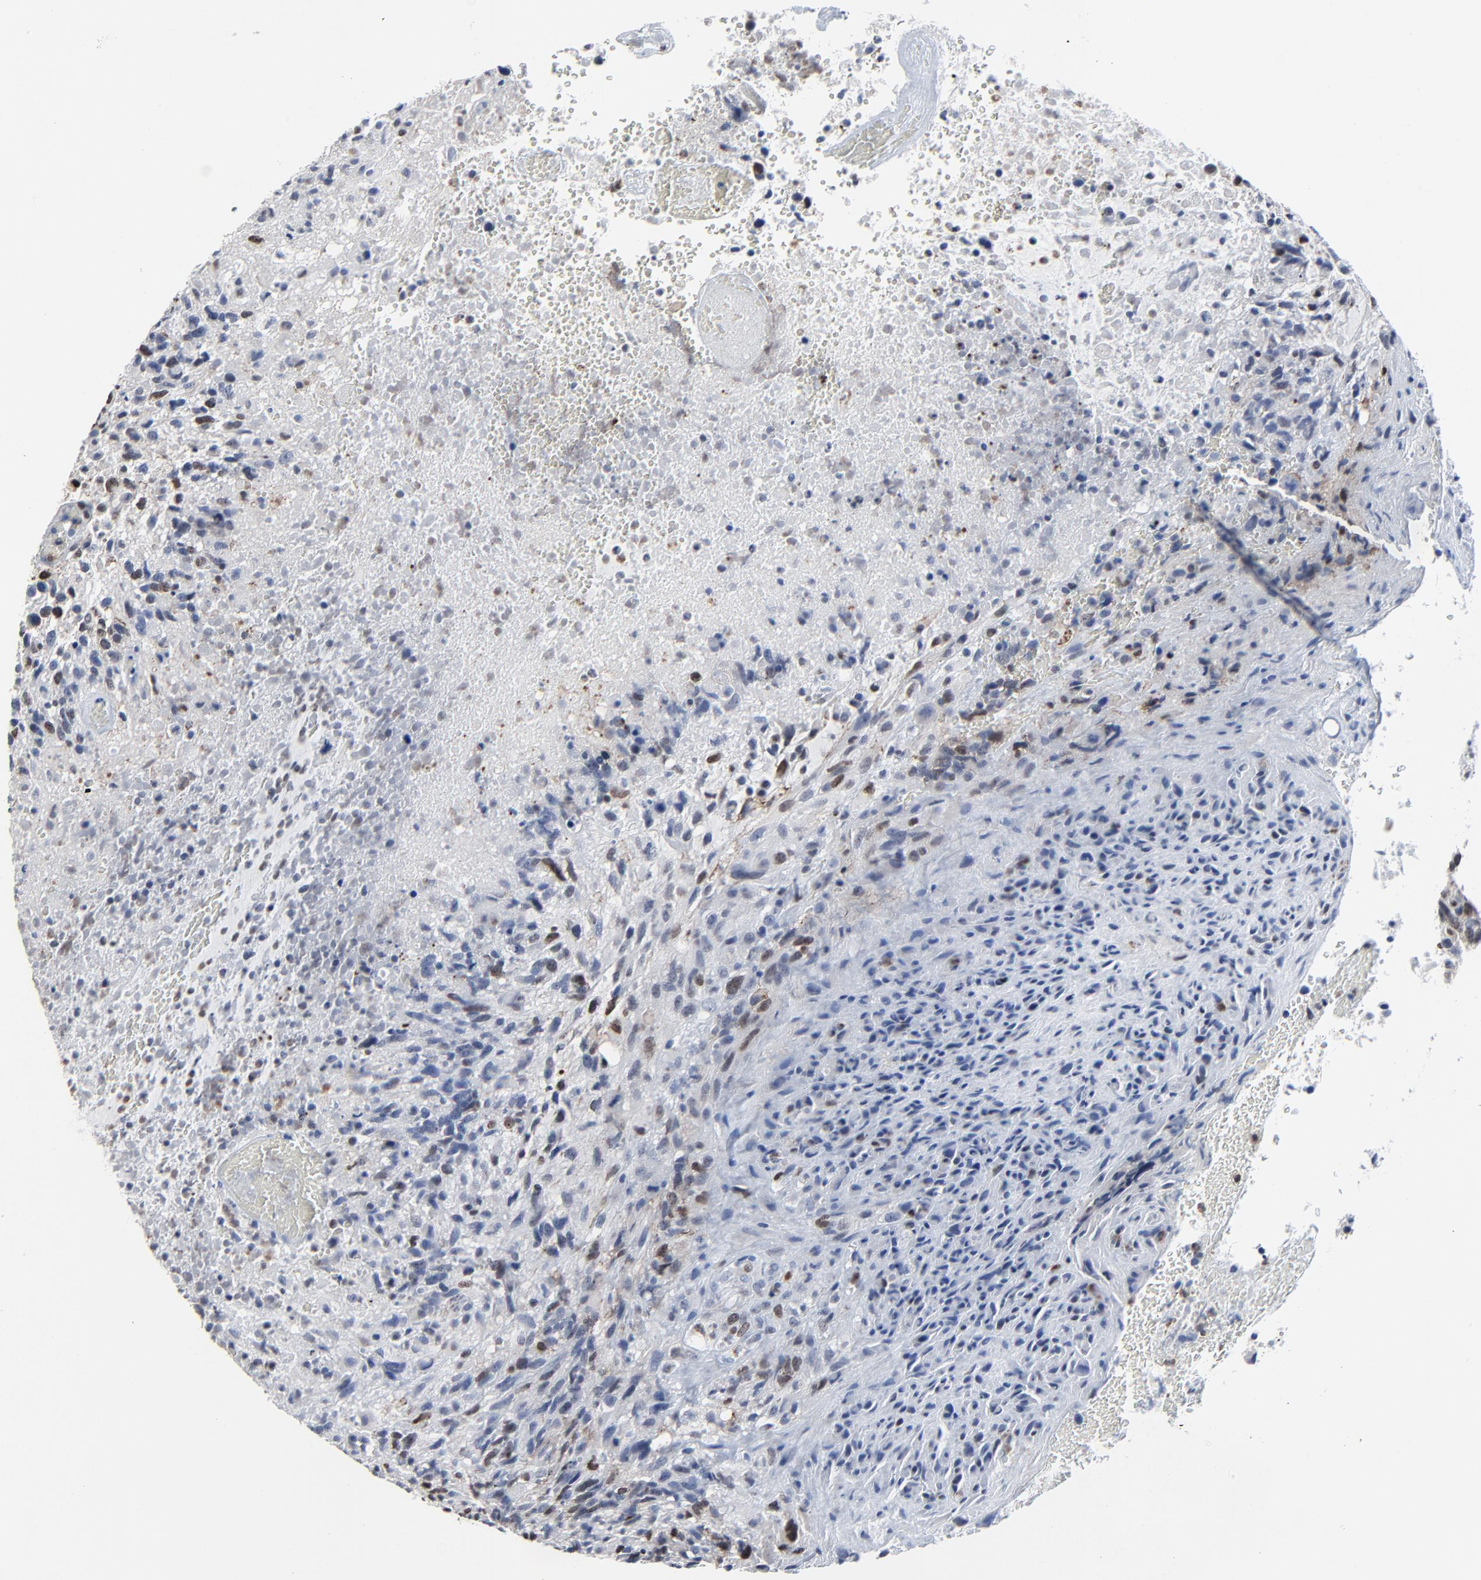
{"staining": {"intensity": "moderate", "quantity": "25%-75%", "location": "nuclear"}, "tissue": "glioma", "cell_type": "Tumor cells", "image_type": "cancer", "snomed": [{"axis": "morphology", "description": "Glioma, malignant, High grade"}, {"axis": "topography", "description": "Brain"}], "caption": "This histopathology image shows IHC staining of glioma, with medium moderate nuclear positivity in about 25%-75% of tumor cells.", "gene": "BIRC3", "patient": {"sex": "male", "age": 72}}